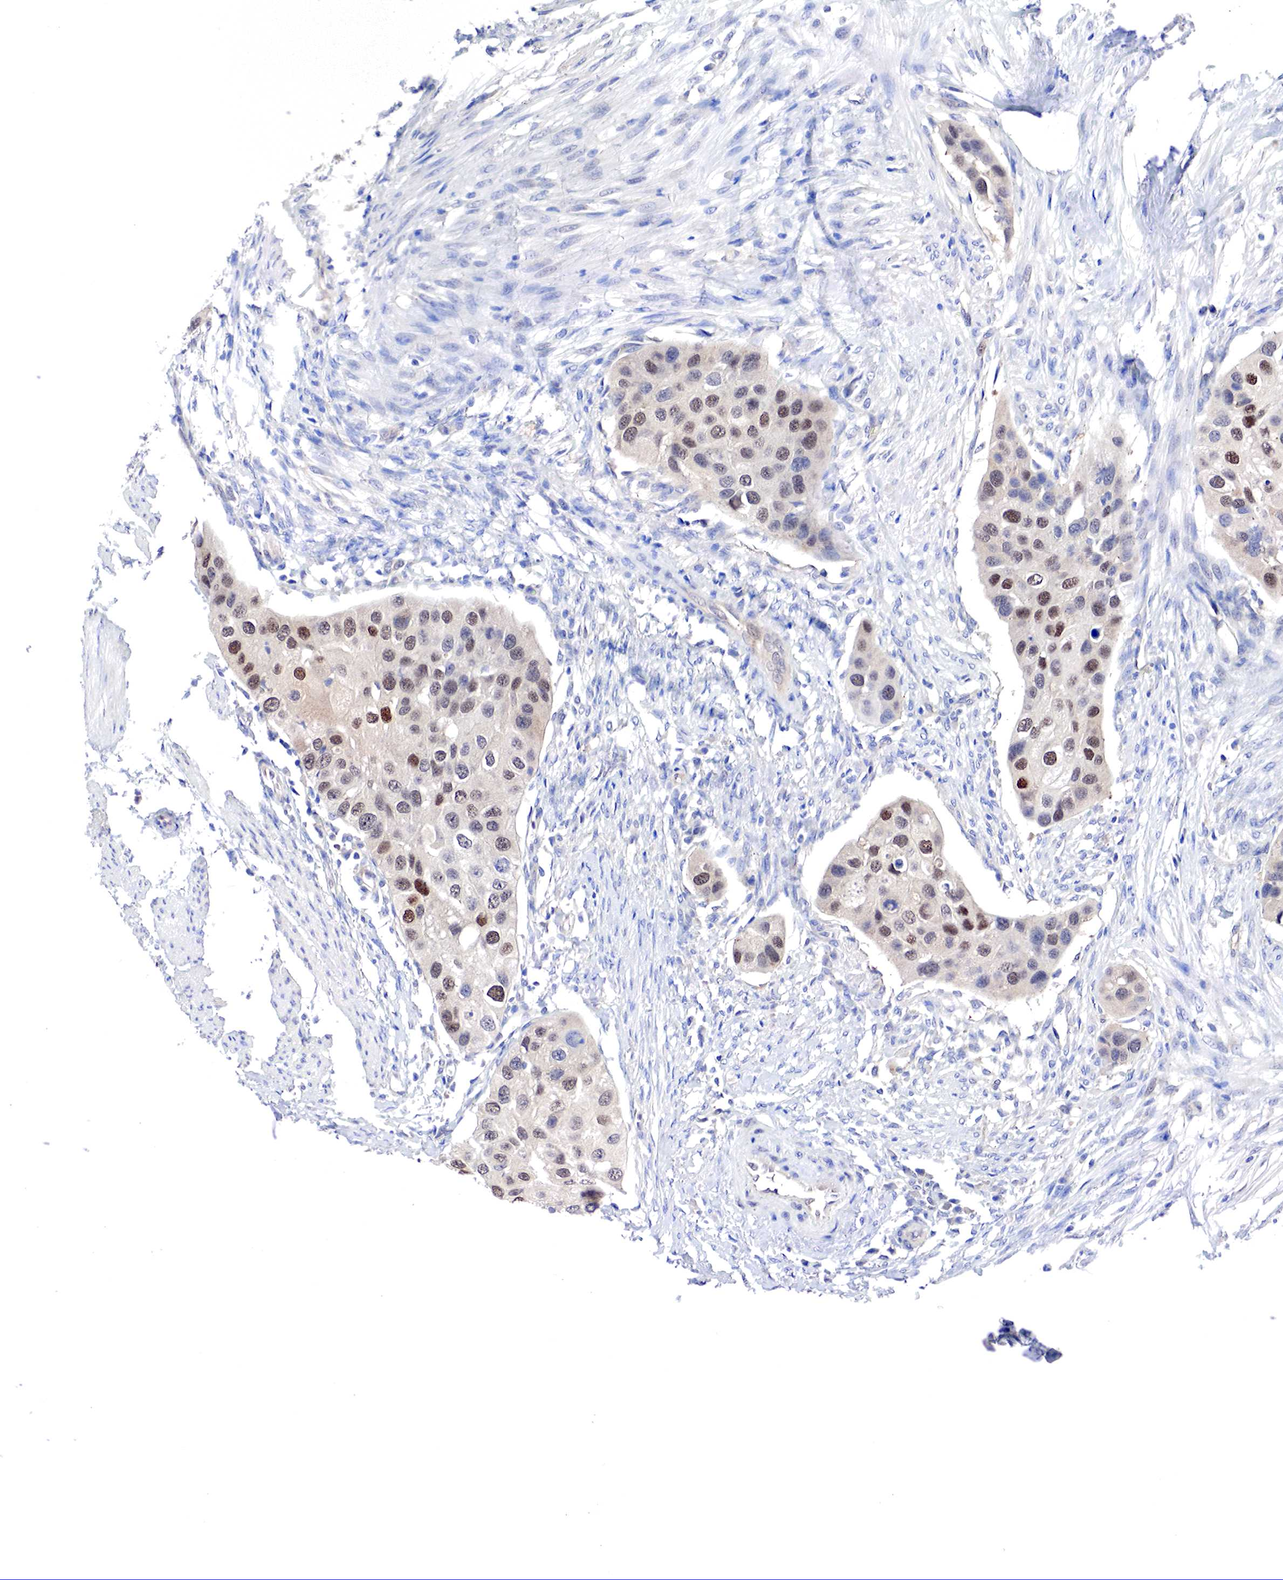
{"staining": {"intensity": "moderate", "quantity": "25%-75%", "location": "cytoplasmic/membranous,nuclear"}, "tissue": "urothelial cancer", "cell_type": "Tumor cells", "image_type": "cancer", "snomed": [{"axis": "morphology", "description": "Urothelial carcinoma, High grade"}, {"axis": "topography", "description": "Urinary bladder"}], "caption": "Tumor cells show moderate cytoplasmic/membranous and nuclear expression in about 25%-75% of cells in urothelial carcinoma (high-grade). Using DAB (3,3'-diaminobenzidine) (brown) and hematoxylin (blue) stains, captured at high magnification using brightfield microscopy.", "gene": "PABIR2", "patient": {"sex": "male", "age": 55}}